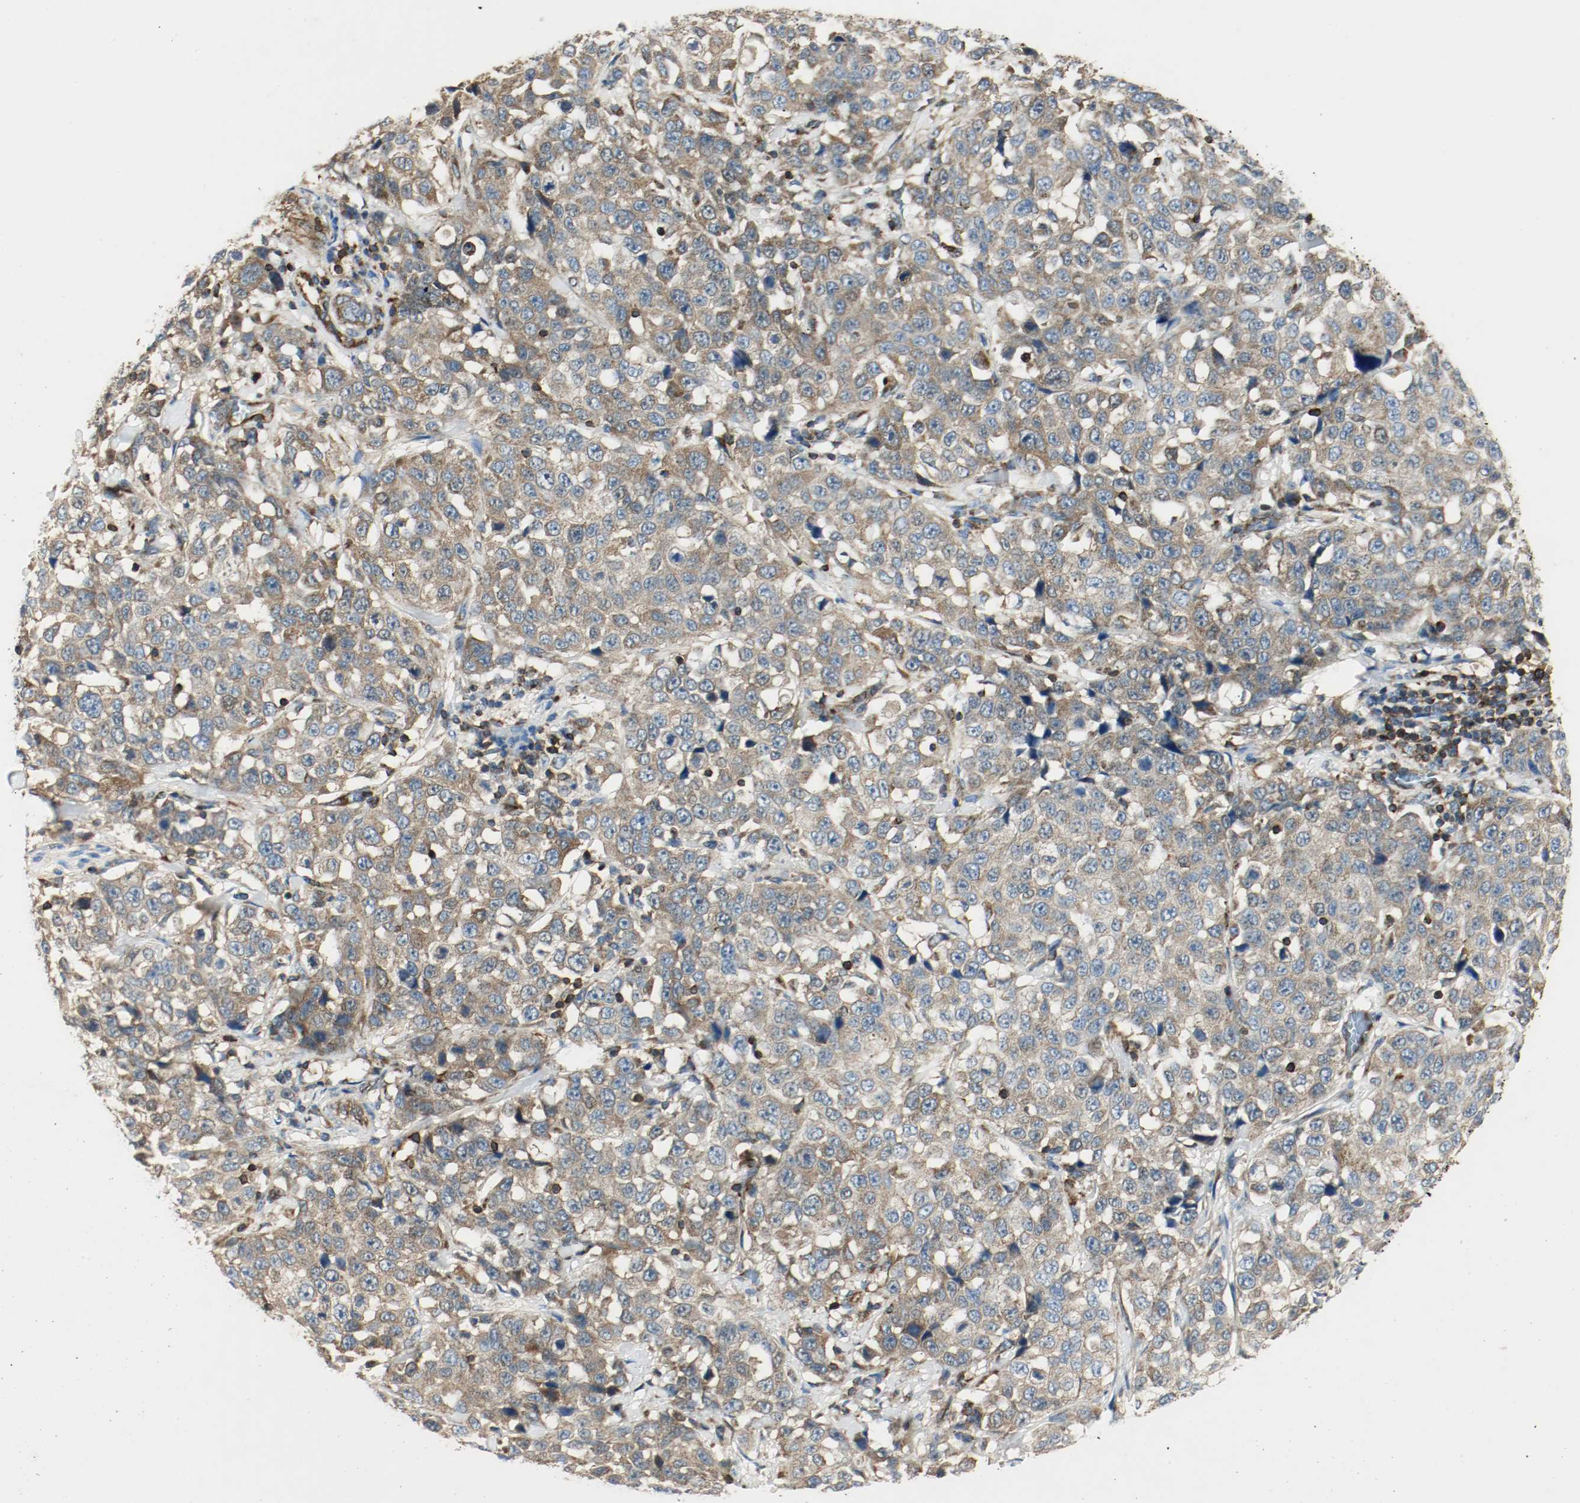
{"staining": {"intensity": "moderate", "quantity": ">75%", "location": "cytoplasmic/membranous"}, "tissue": "stomach cancer", "cell_type": "Tumor cells", "image_type": "cancer", "snomed": [{"axis": "morphology", "description": "Normal tissue, NOS"}, {"axis": "morphology", "description": "Adenocarcinoma, NOS"}, {"axis": "topography", "description": "Stomach"}], "caption": "Approximately >75% of tumor cells in human stomach adenocarcinoma display moderate cytoplasmic/membranous protein staining as visualized by brown immunohistochemical staining.", "gene": "PLCG1", "patient": {"sex": "male", "age": 48}}